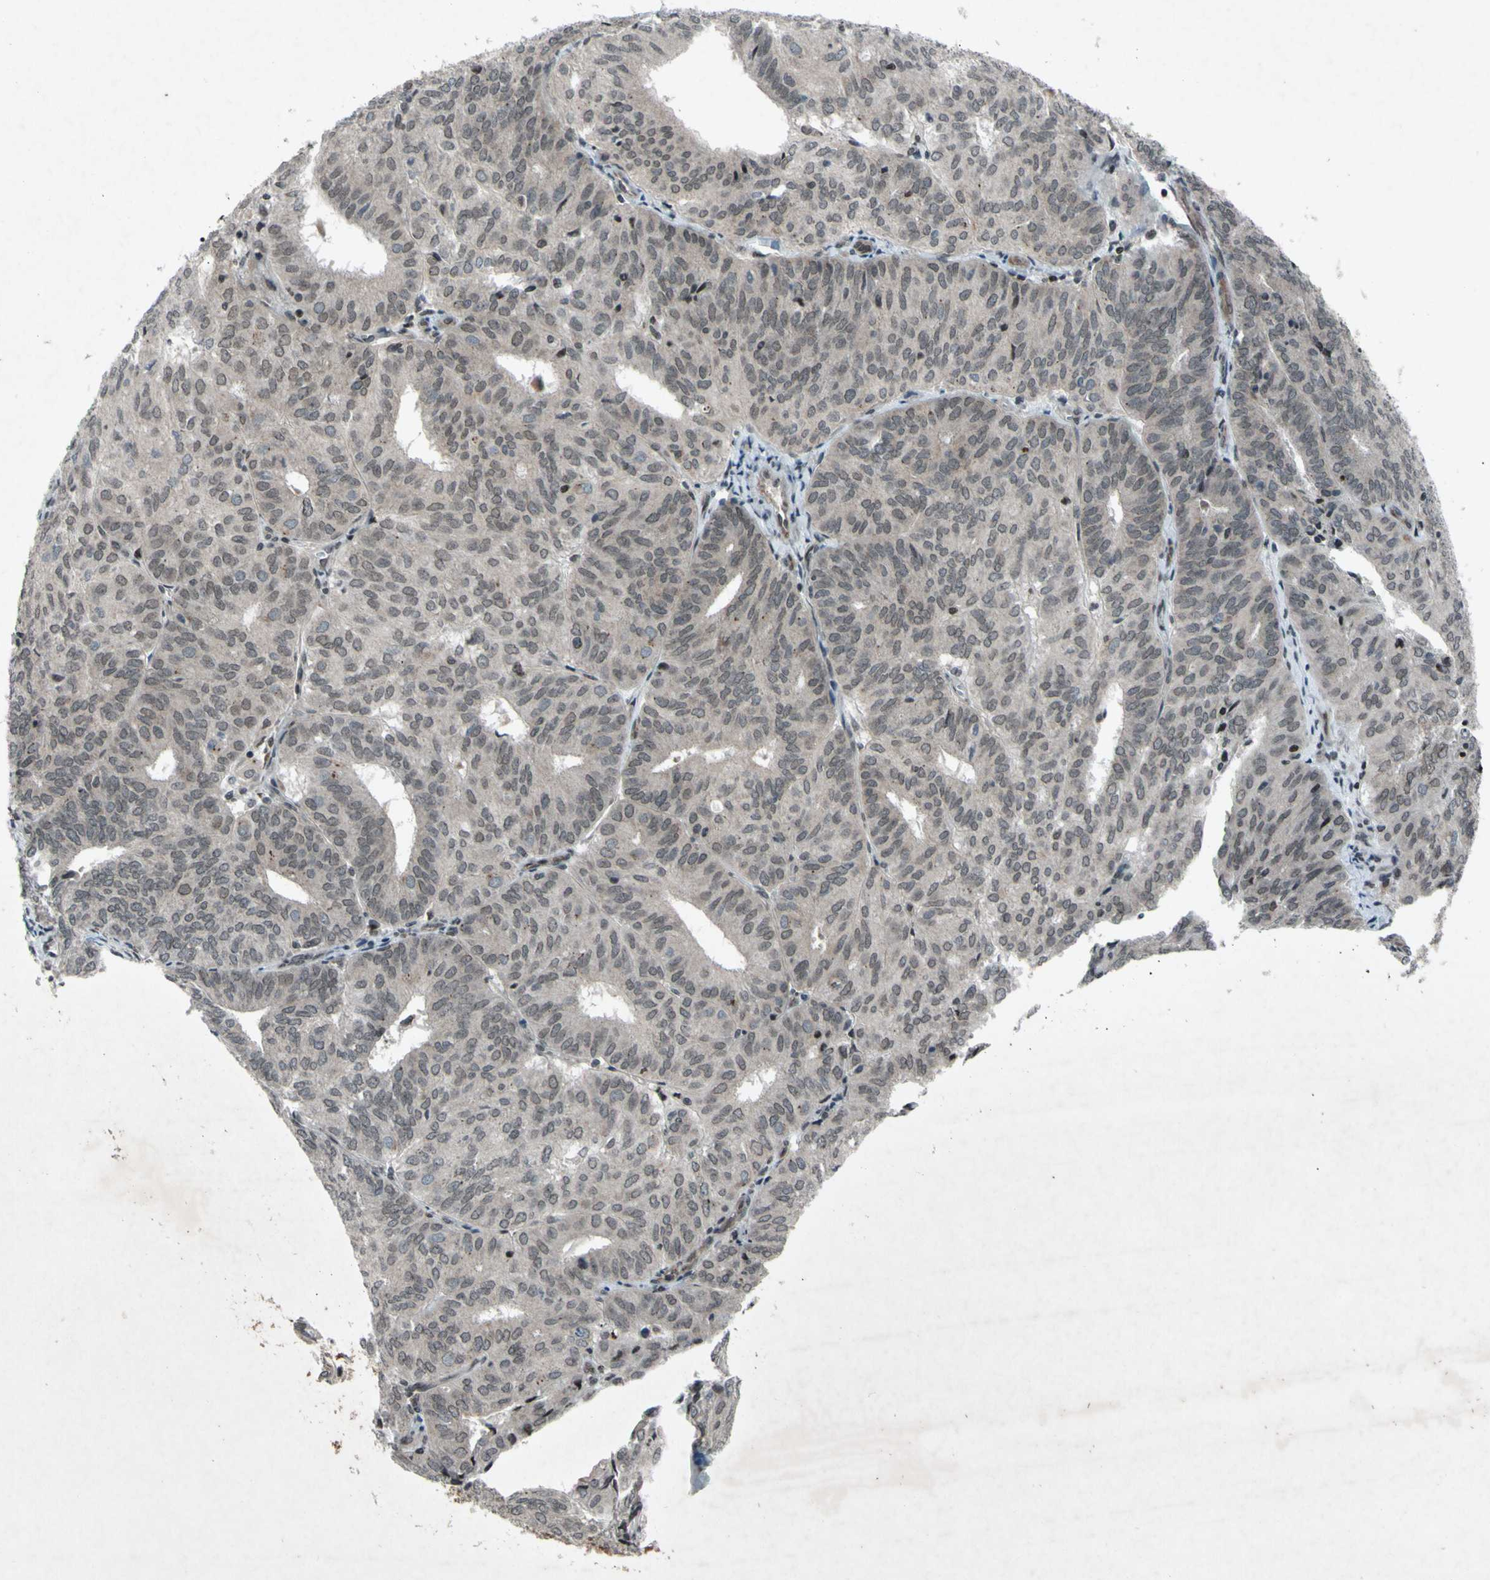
{"staining": {"intensity": "weak", "quantity": ">75%", "location": "cytoplasmic/membranous,nuclear"}, "tissue": "endometrial cancer", "cell_type": "Tumor cells", "image_type": "cancer", "snomed": [{"axis": "morphology", "description": "Adenocarcinoma, NOS"}, {"axis": "topography", "description": "Uterus"}], "caption": "Protein staining of endometrial cancer (adenocarcinoma) tissue reveals weak cytoplasmic/membranous and nuclear staining in about >75% of tumor cells. The protein of interest is shown in brown color, while the nuclei are stained blue.", "gene": "XPO1", "patient": {"sex": "female", "age": 60}}